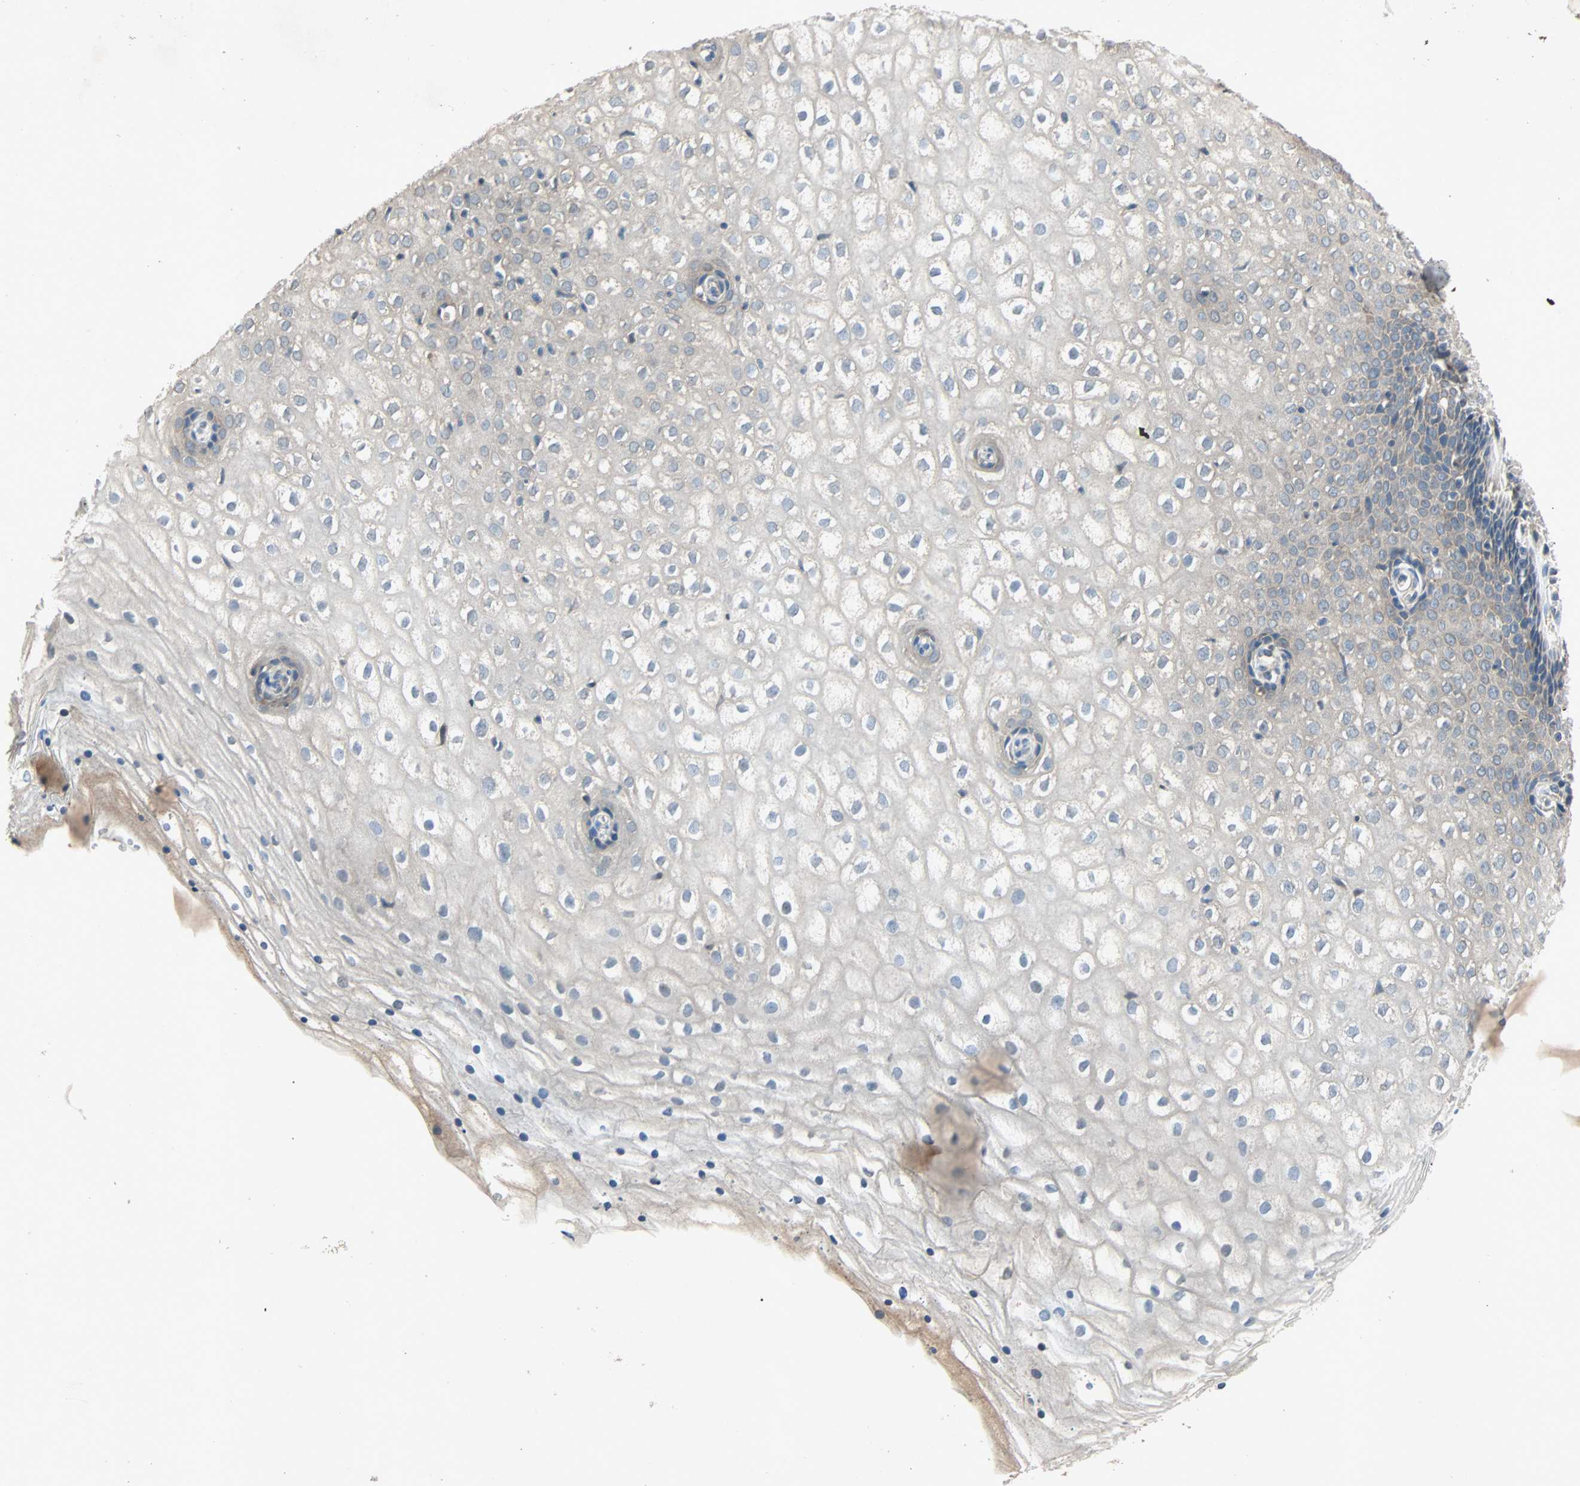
{"staining": {"intensity": "weak", "quantity": "<25%", "location": "cytoplasmic/membranous"}, "tissue": "vagina", "cell_type": "Squamous epithelial cells", "image_type": "normal", "snomed": [{"axis": "morphology", "description": "Normal tissue, NOS"}, {"axis": "topography", "description": "Soft tissue"}, {"axis": "topography", "description": "Vagina"}], "caption": "A high-resolution histopathology image shows IHC staining of unremarkable vagina, which exhibits no significant positivity in squamous epithelial cells. (DAB (3,3'-diaminobenzidine) IHC with hematoxylin counter stain).", "gene": "XYLT1", "patient": {"sex": "female", "age": 61}}